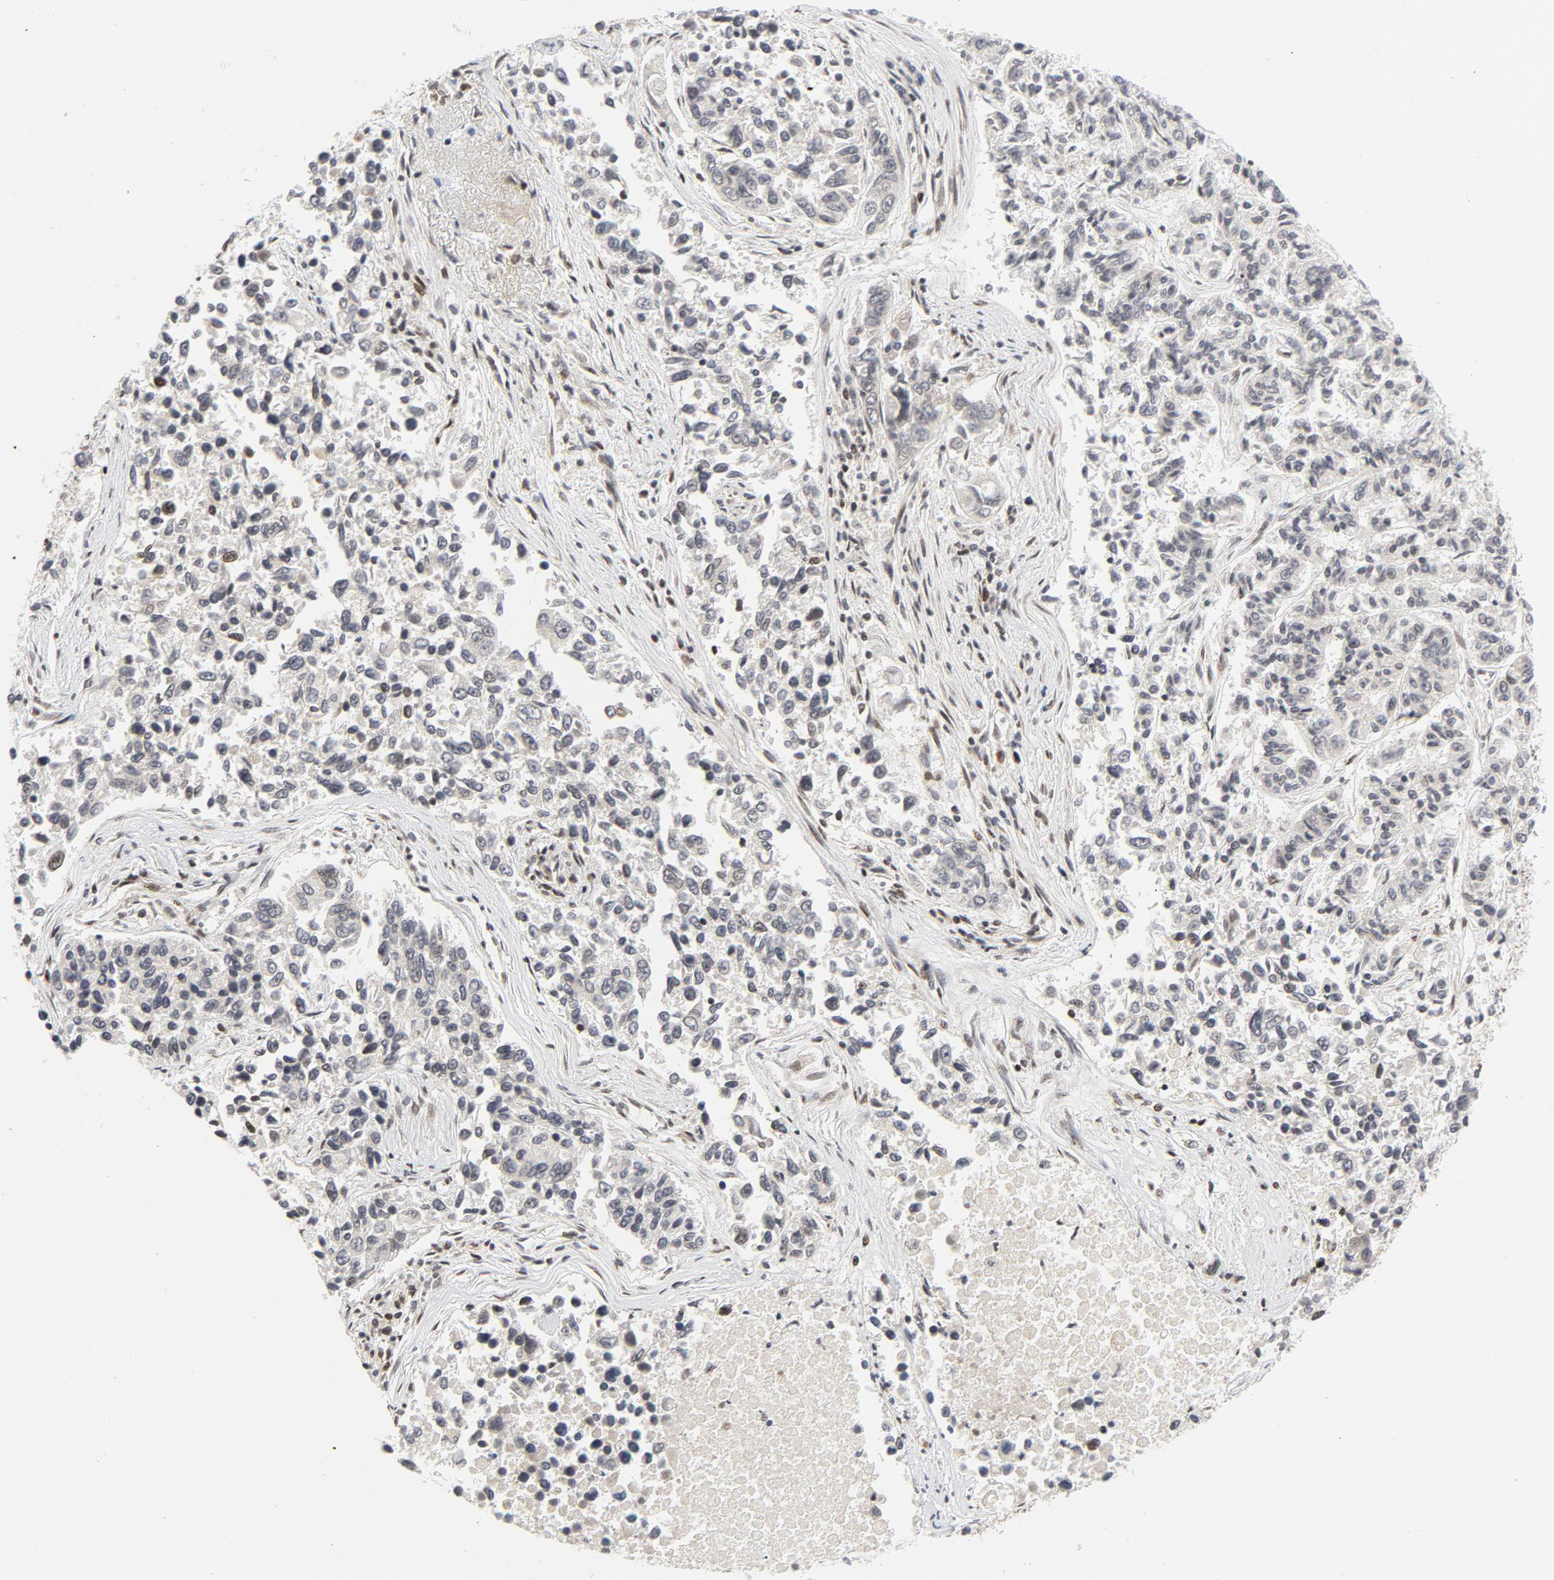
{"staining": {"intensity": "weak", "quantity": "<25%", "location": "nuclear"}, "tissue": "lung cancer", "cell_type": "Tumor cells", "image_type": "cancer", "snomed": [{"axis": "morphology", "description": "Adenocarcinoma, NOS"}, {"axis": "topography", "description": "Lung"}], "caption": "Tumor cells show no significant positivity in lung cancer.", "gene": "ERCC1", "patient": {"sex": "male", "age": 84}}